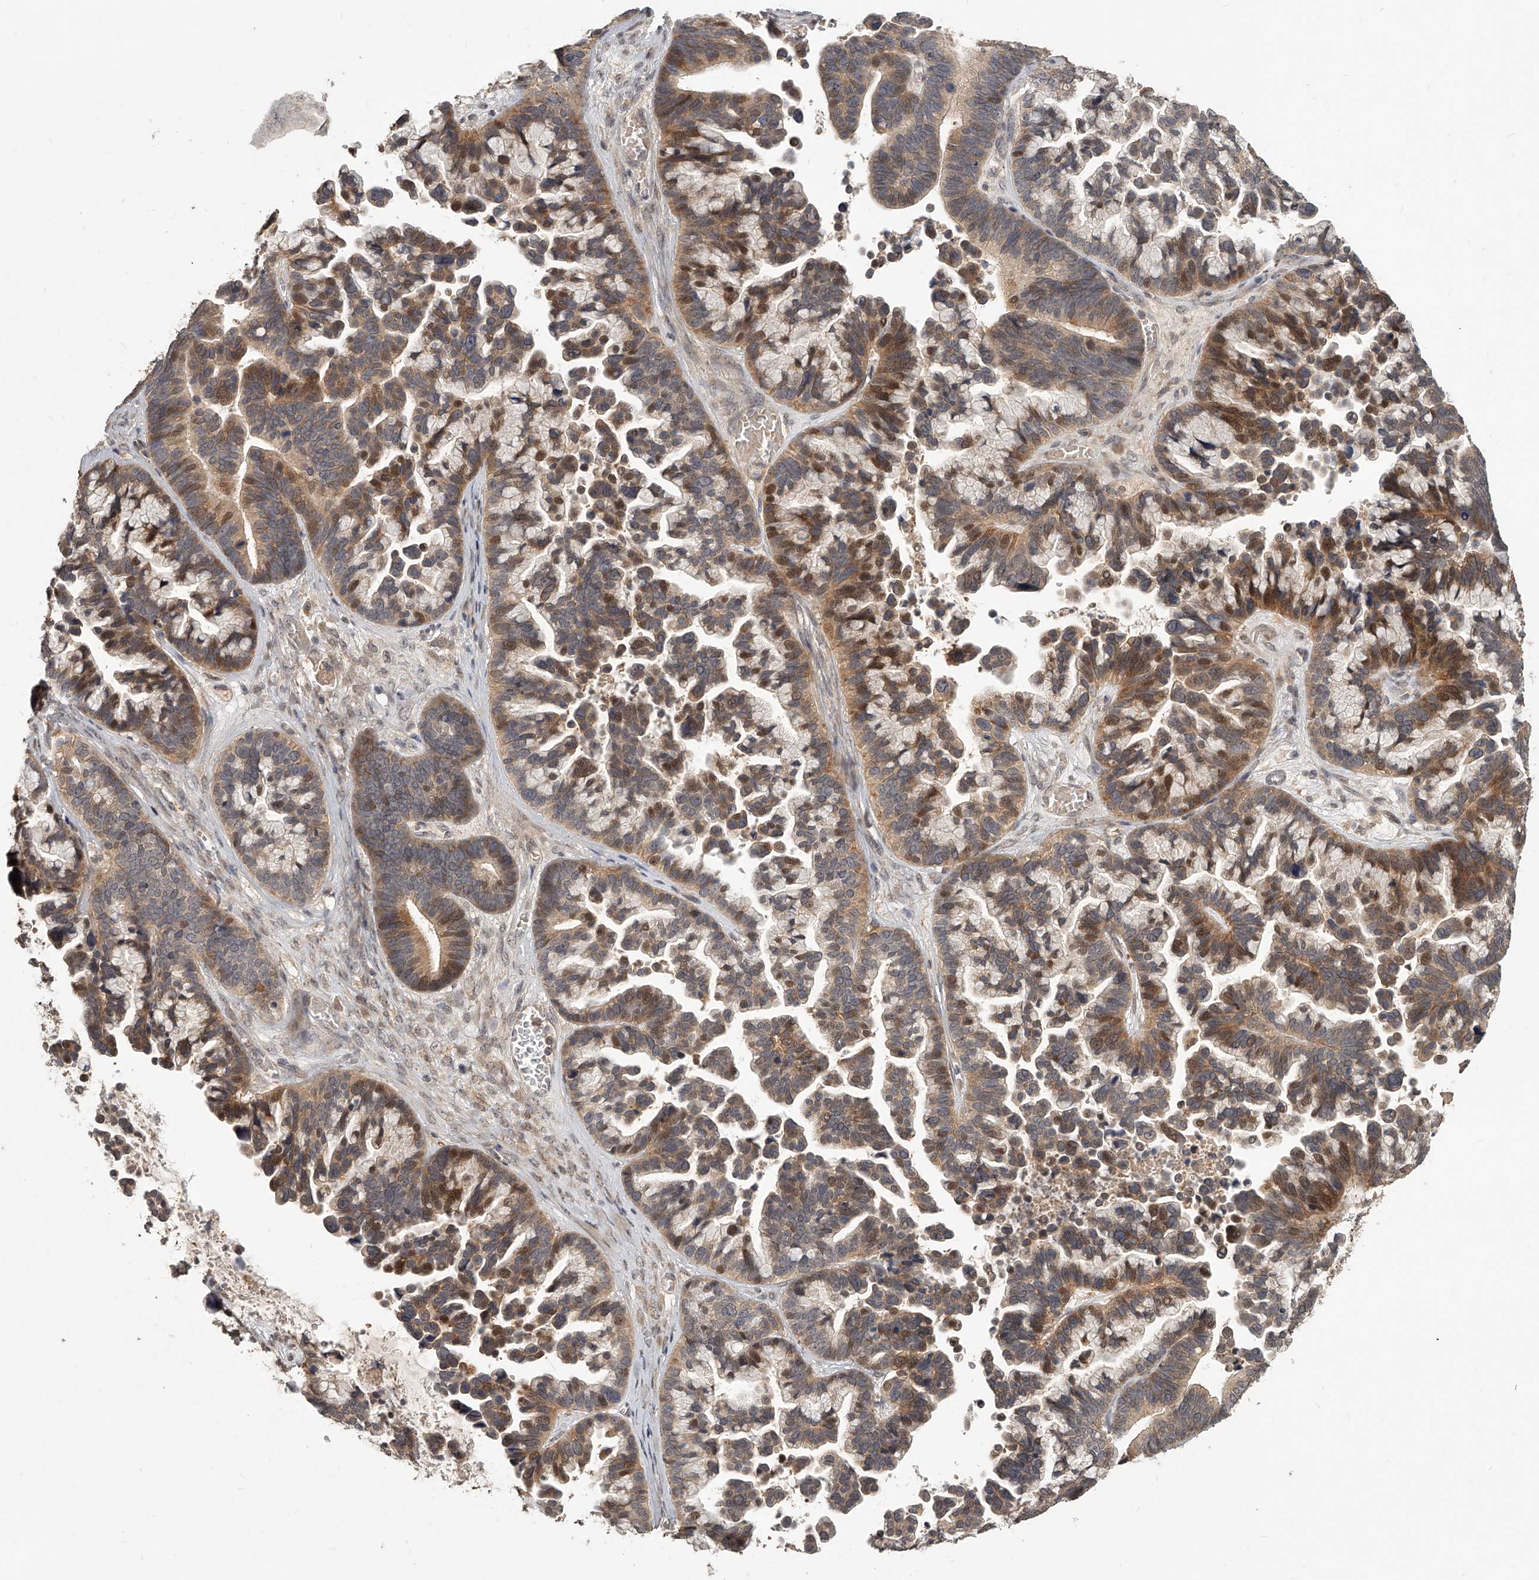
{"staining": {"intensity": "moderate", "quantity": "25%-75%", "location": "cytoplasmic/membranous,nuclear"}, "tissue": "ovarian cancer", "cell_type": "Tumor cells", "image_type": "cancer", "snomed": [{"axis": "morphology", "description": "Cystadenocarcinoma, serous, NOS"}, {"axis": "topography", "description": "Ovary"}], "caption": "Protein staining of ovarian cancer tissue demonstrates moderate cytoplasmic/membranous and nuclear expression in about 25%-75% of tumor cells.", "gene": "SLC37A1", "patient": {"sex": "female", "age": 56}}